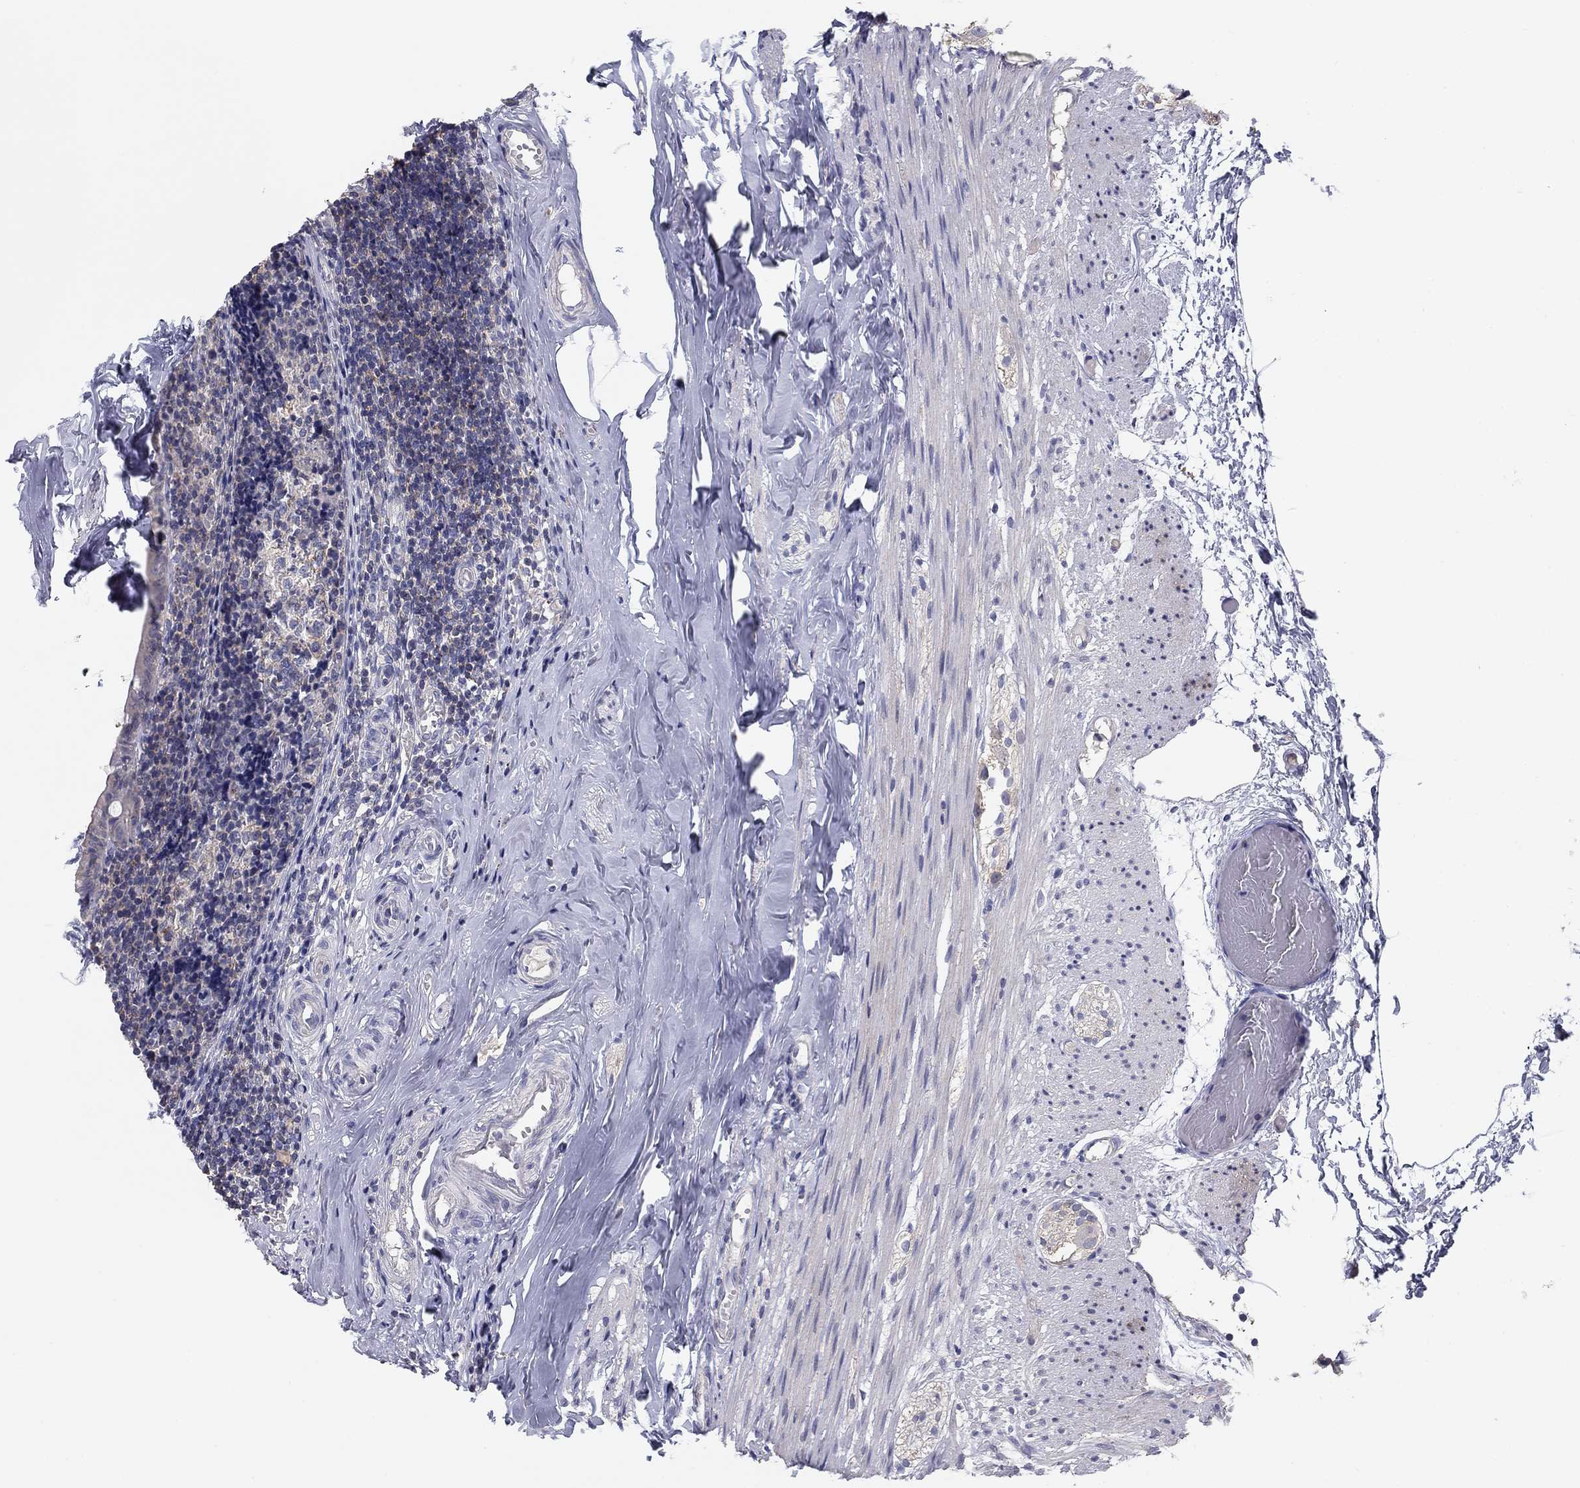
{"staining": {"intensity": "negative", "quantity": "none", "location": "none"}, "tissue": "appendix", "cell_type": "Glandular cells", "image_type": "normal", "snomed": [{"axis": "morphology", "description": "Normal tissue, NOS"}, {"axis": "topography", "description": "Appendix"}], "caption": "Glandular cells are negative for protein expression in benign human appendix.", "gene": "SEPTIN3", "patient": {"sex": "female", "age": 23}}